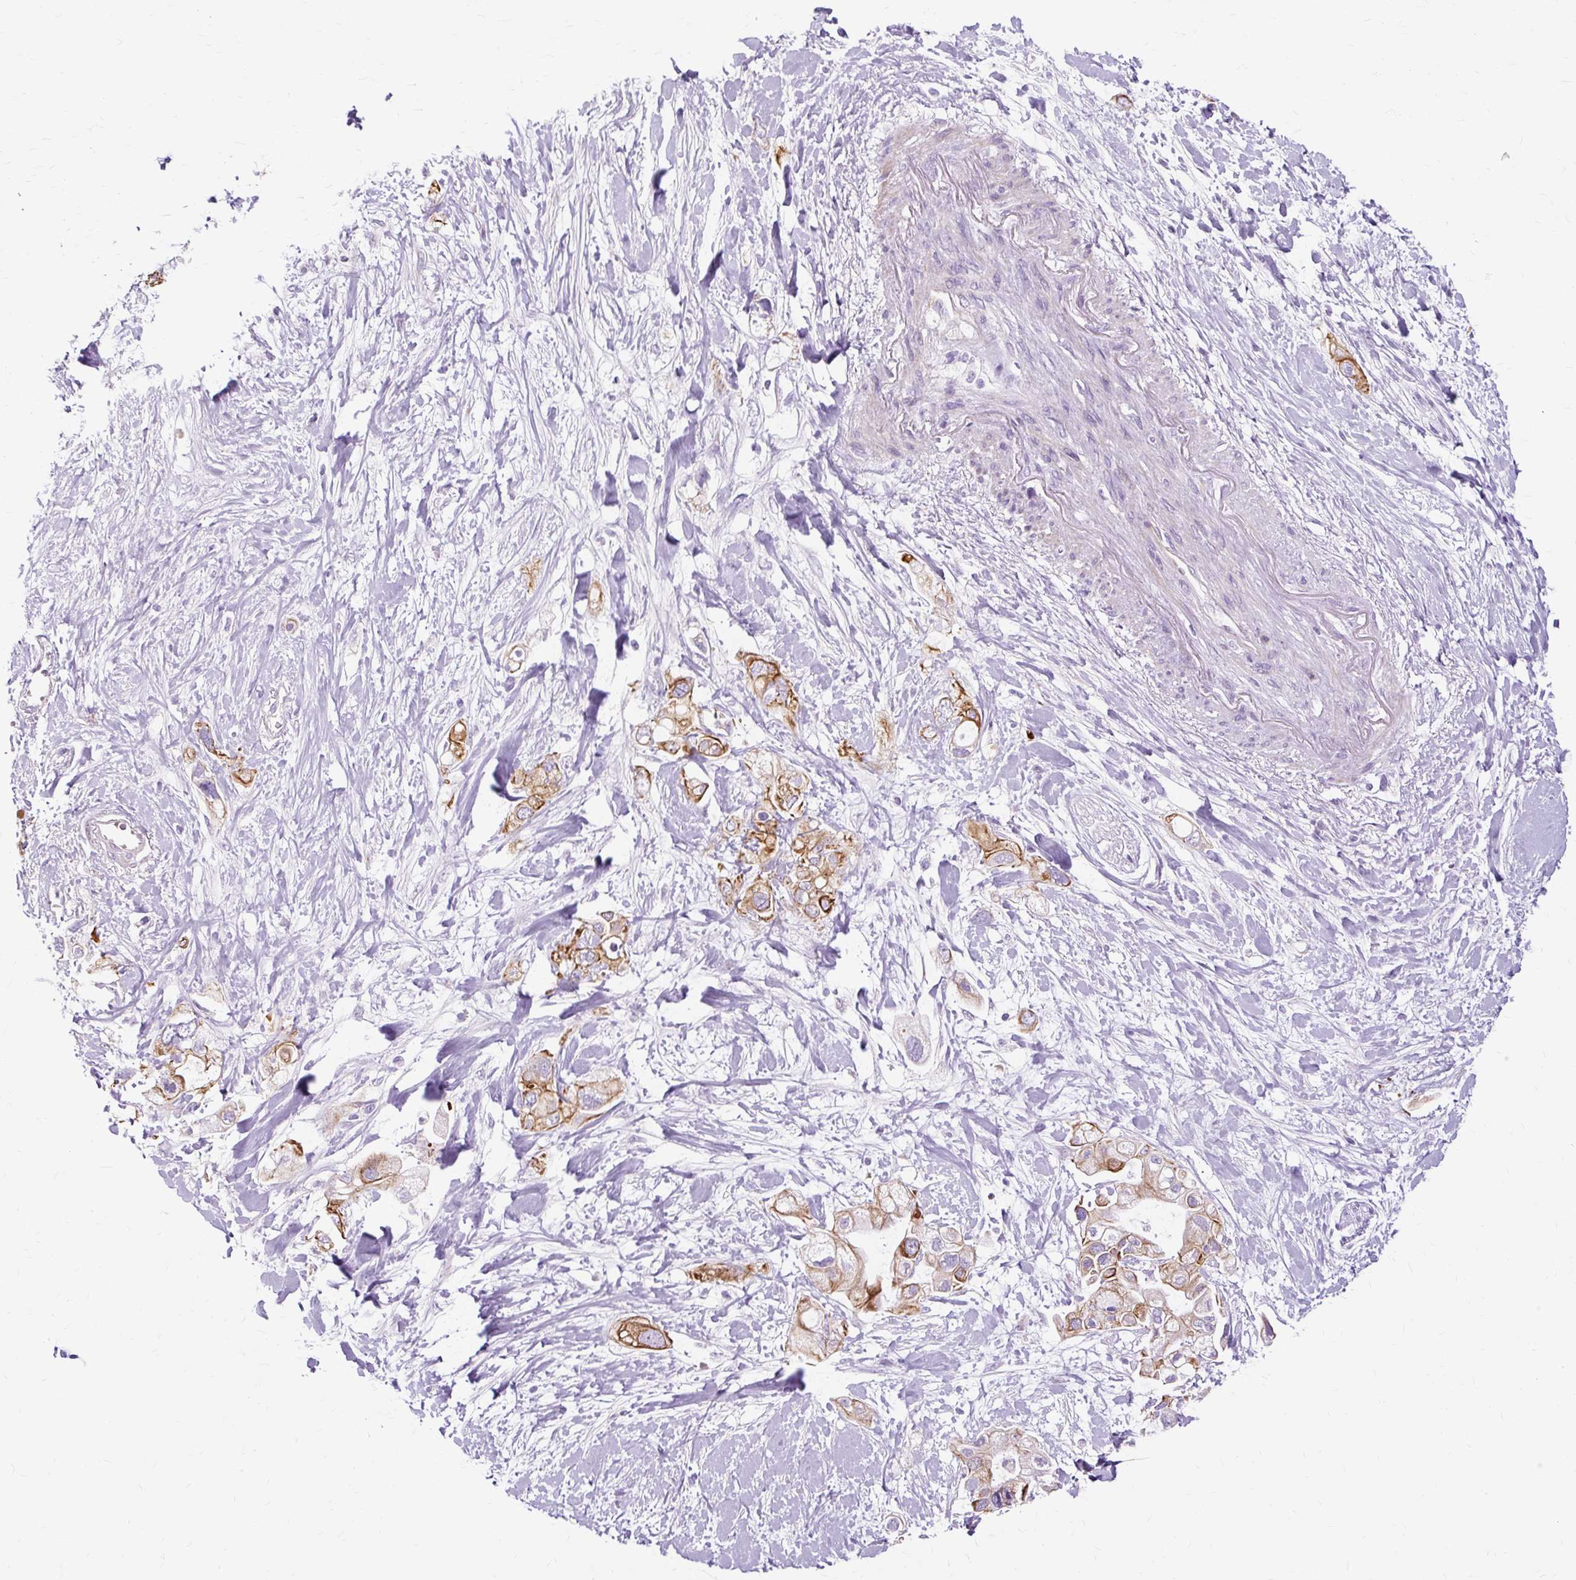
{"staining": {"intensity": "strong", "quantity": ">75%", "location": "cytoplasmic/membranous"}, "tissue": "pancreatic cancer", "cell_type": "Tumor cells", "image_type": "cancer", "snomed": [{"axis": "morphology", "description": "Adenocarcinoma, NOS"}, {"axis": "topography", "description": "Pancreas"}], "caption": "The image reveals immunohistochemical staining of adenocarcinoma (pancreatic). There is strong cytoplasmic/membranous staining is appreciated in approximately >75% of tumor cells. The staining was performed using DAB to visualize the protein expression in brown, while the nuclei were stained in blue with hematoxylin (Magnification: 20x).", "gene": "DCTN4", "patient": {"sex": "female", "age": 56}}